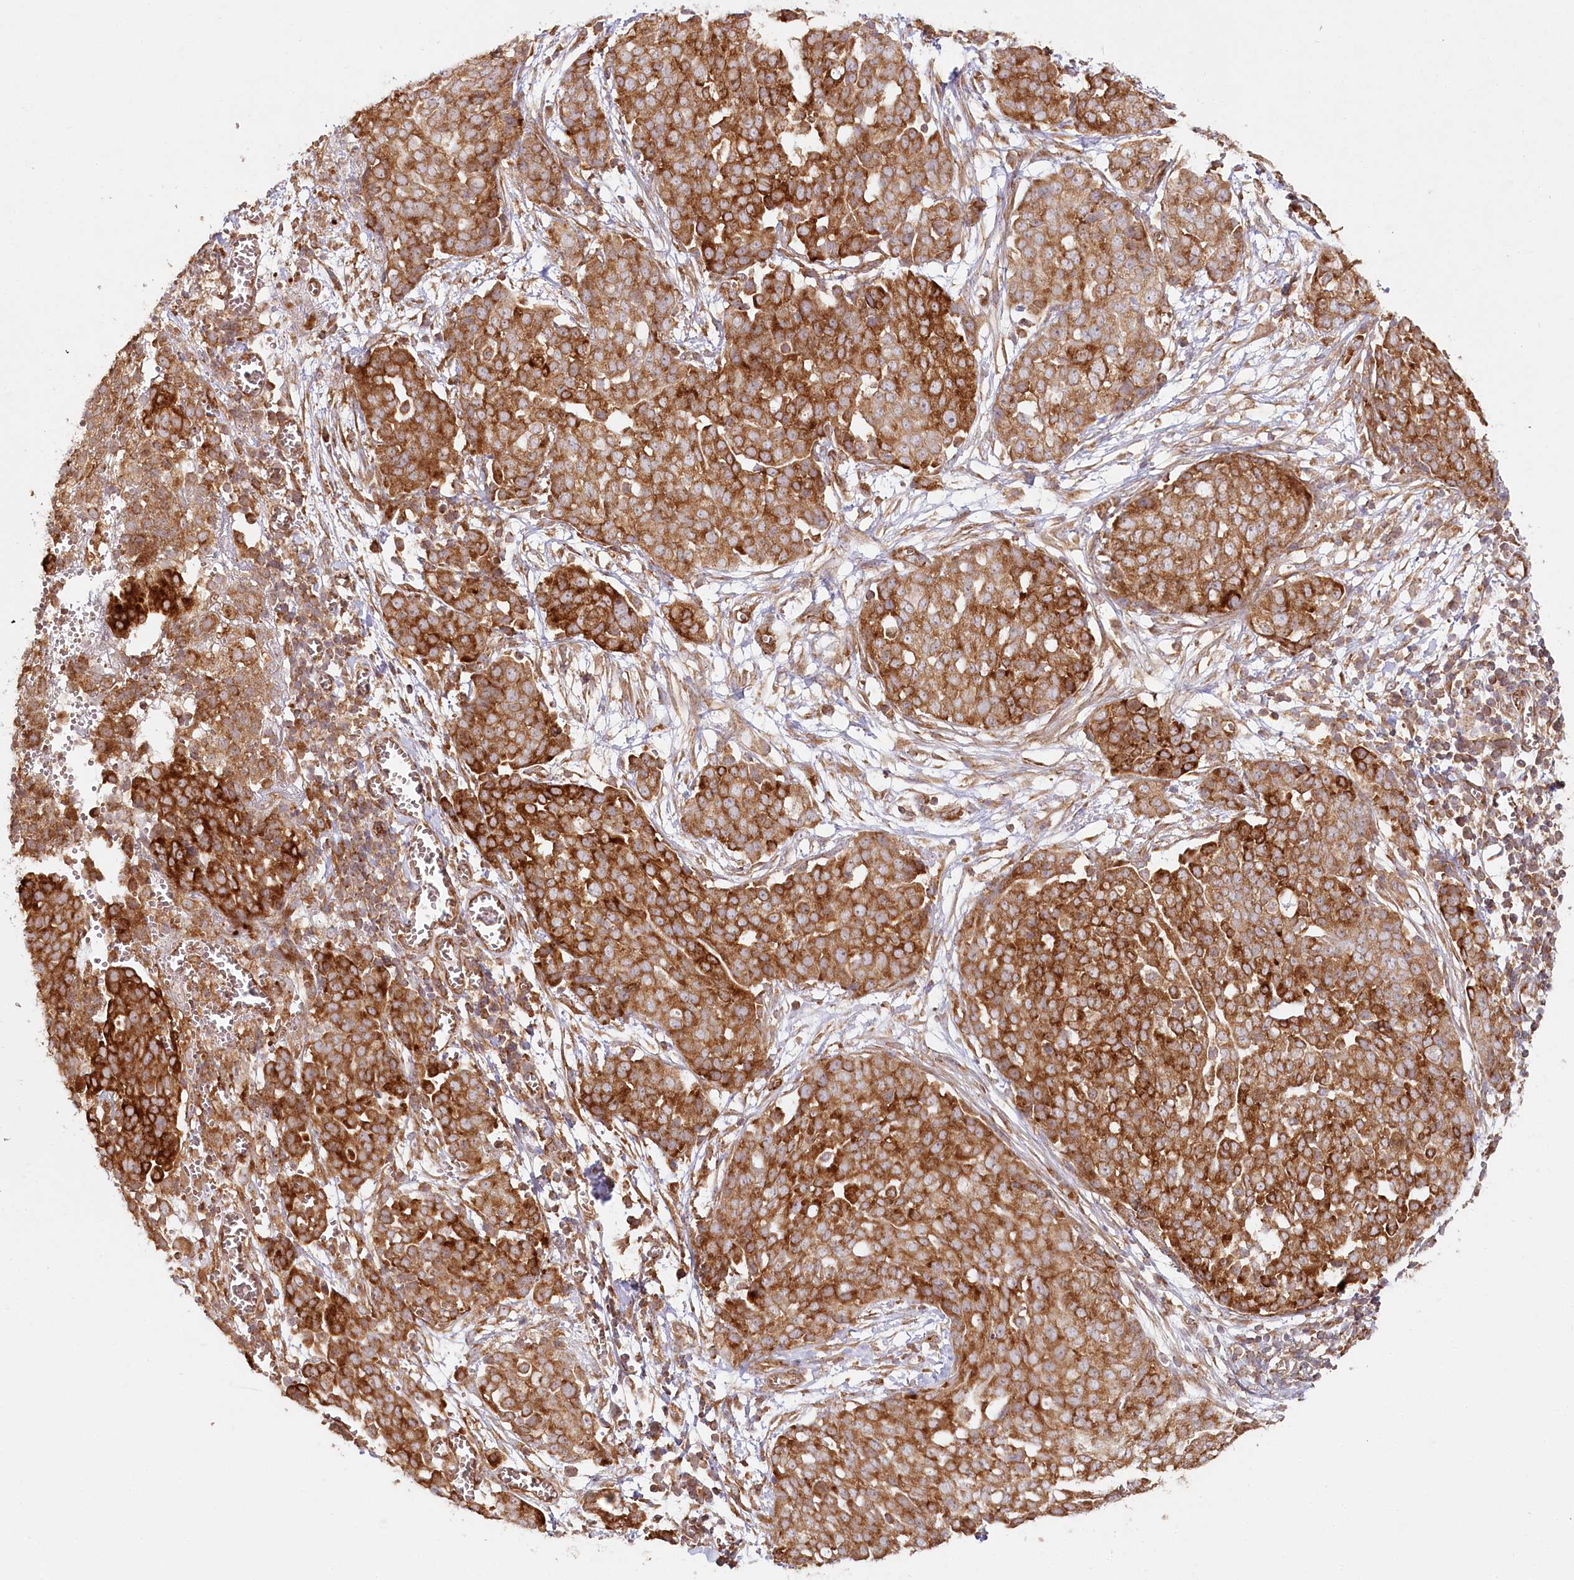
{"staining": {"intensity": "strong", "quantity": ">75%", "location": "cytoplasmic/membranous"}, "tissue": "ovarian cancer", "cell_type": "Tumor cells", "image_type": "cancer", "snomed": [{"axis": "morphology", "description": "Cystadenocarcinoma, serous, NOS"}, {"axis": "topography", "description": "Soft tissue"}, {"axis": "topography", "description": "Ovary"}], "caption": "Human serous cystadenocarcinoma (ovarian) stained for a protein (brown) displays strong cytoplasmic/membranous positive positivity in approximately >75% of tumor cells.", "gene": "OTUD4", "patient": {"sex": "female", "age": 57}}